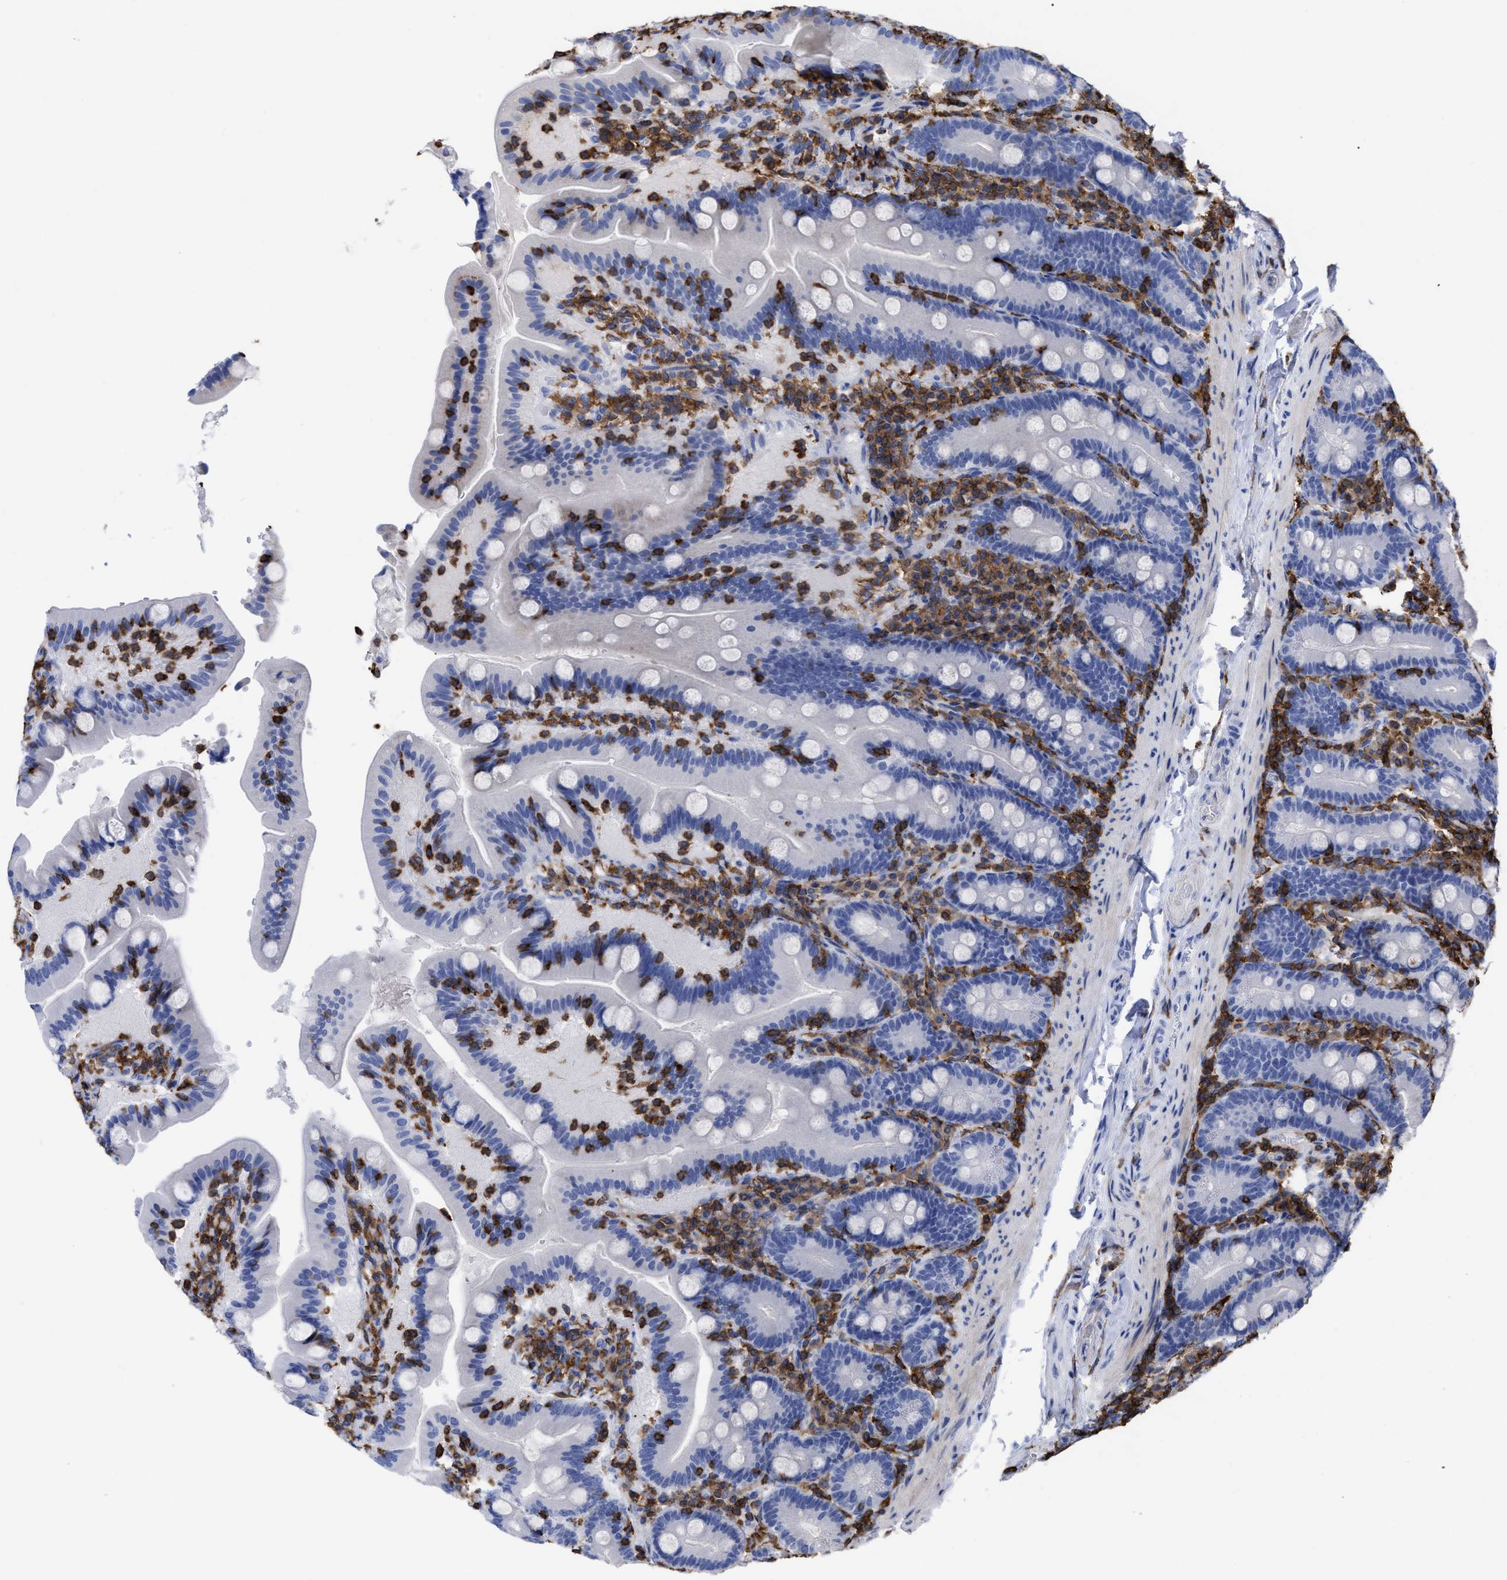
{"staining": {"intensity": "negative", "quantity": "none", "location": "none"}, "tissue": "duodenum", "cell_type": "Glandular cells", "image_type": "normal", "snomed": [{"axis": "morphology", "description": "Normal tissue, NOS"}, {"axis": "topography", "description": "Duodenum"}], "caption": "Protein analysis of normal duodenum exhibits no significant positivity in glandular cells.", "gene": "HCLS1", "patient": {"sex": "male", "age": 54}}